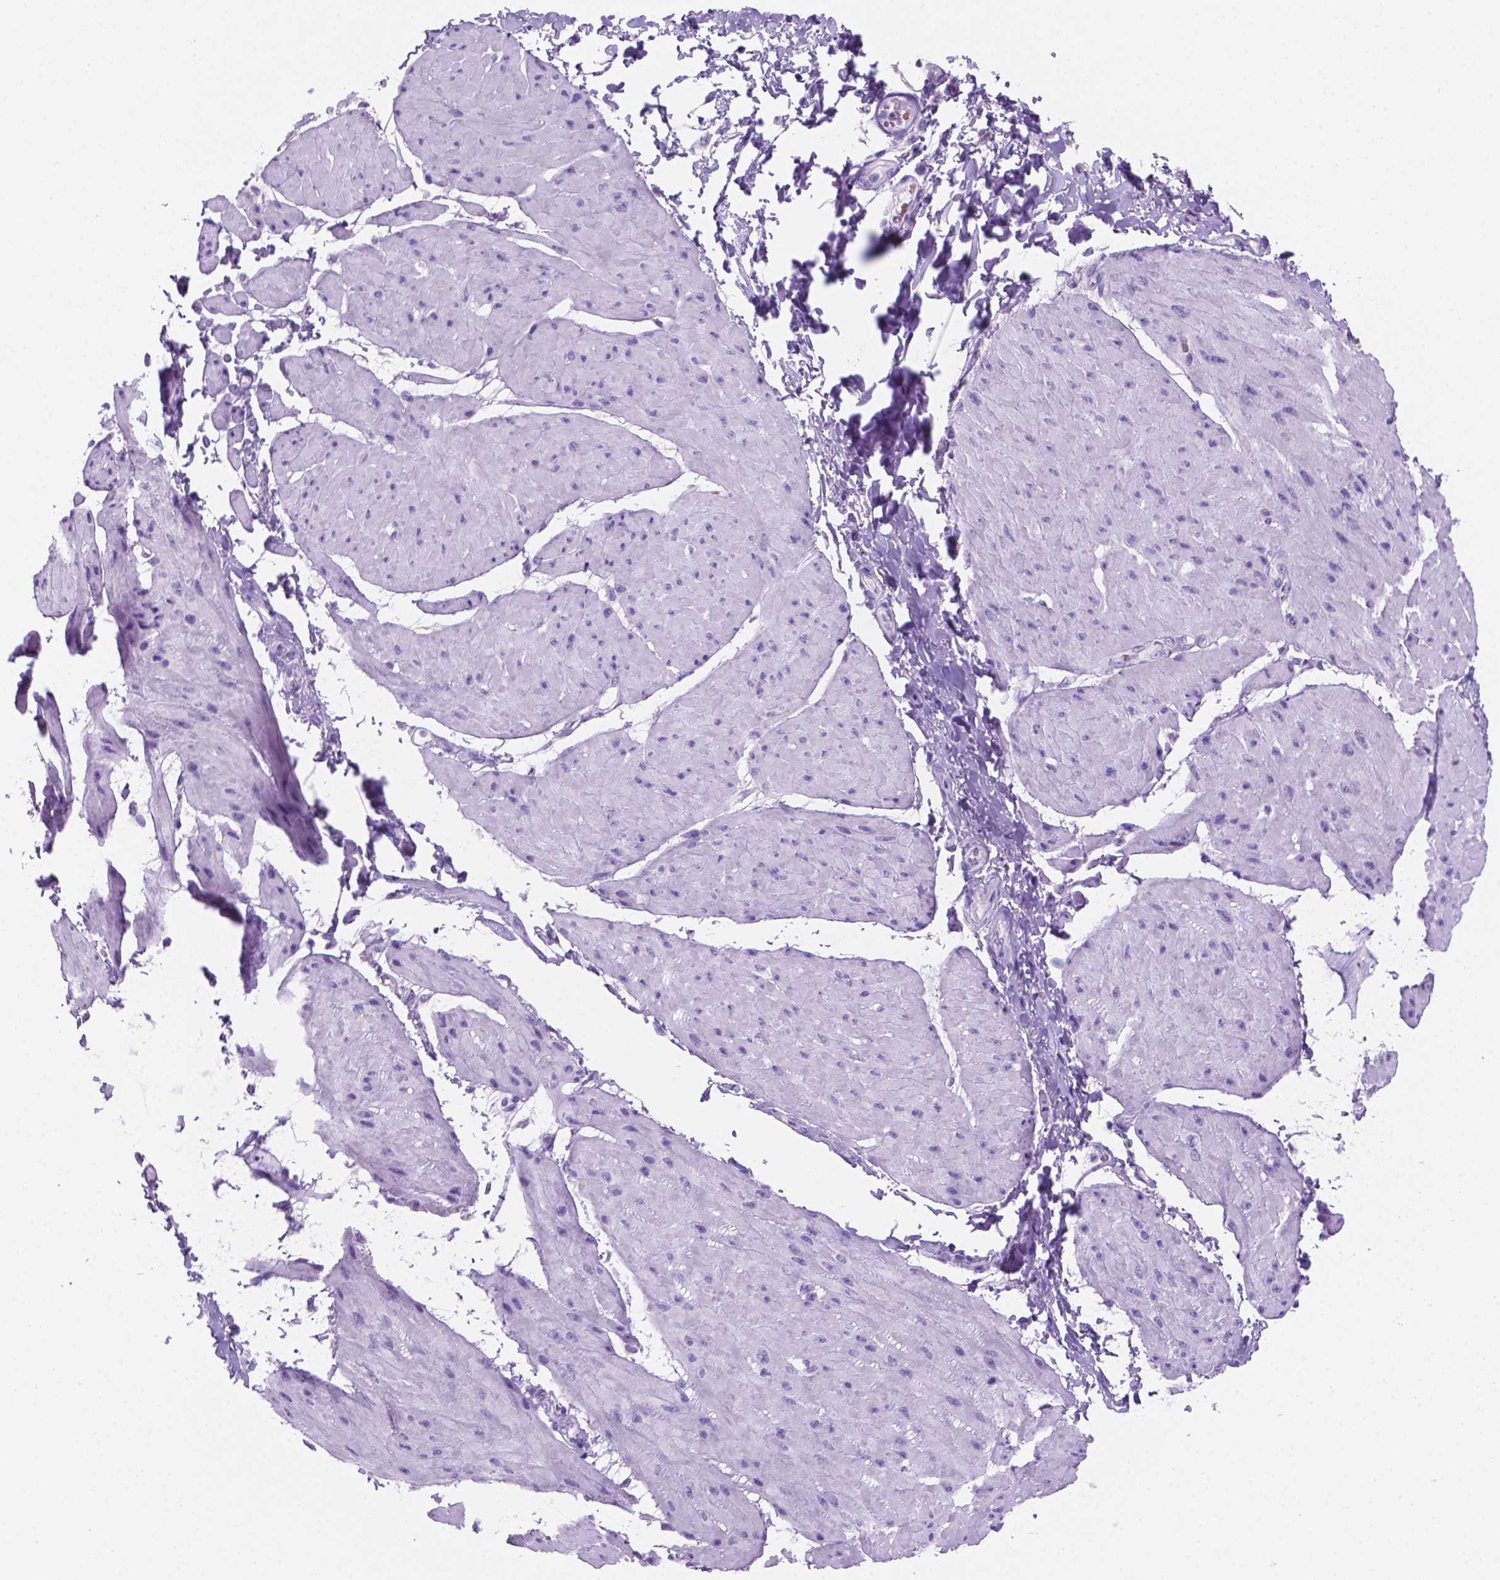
{"staining": {"intensity": "negative", "quantity": "none", "location": "none"}, "tissue": "adipose tissue", "cell_type": "Adipocytes", "image_type": "normal", "snomed": [{"axis": "morphology", "description": "Normal tissue, NOS"}, {"axis": "topography", "description": "Urinary bladder"}, {"axis": "topography", "description": "Peripheral nerve tissue"}], "caption": "Immunohistochemical staining of benign human adipose tissue shows no significant staining in adipocytes.", "gene": "GRIN2B", "patient": {"sex": "female", "age": 60}}